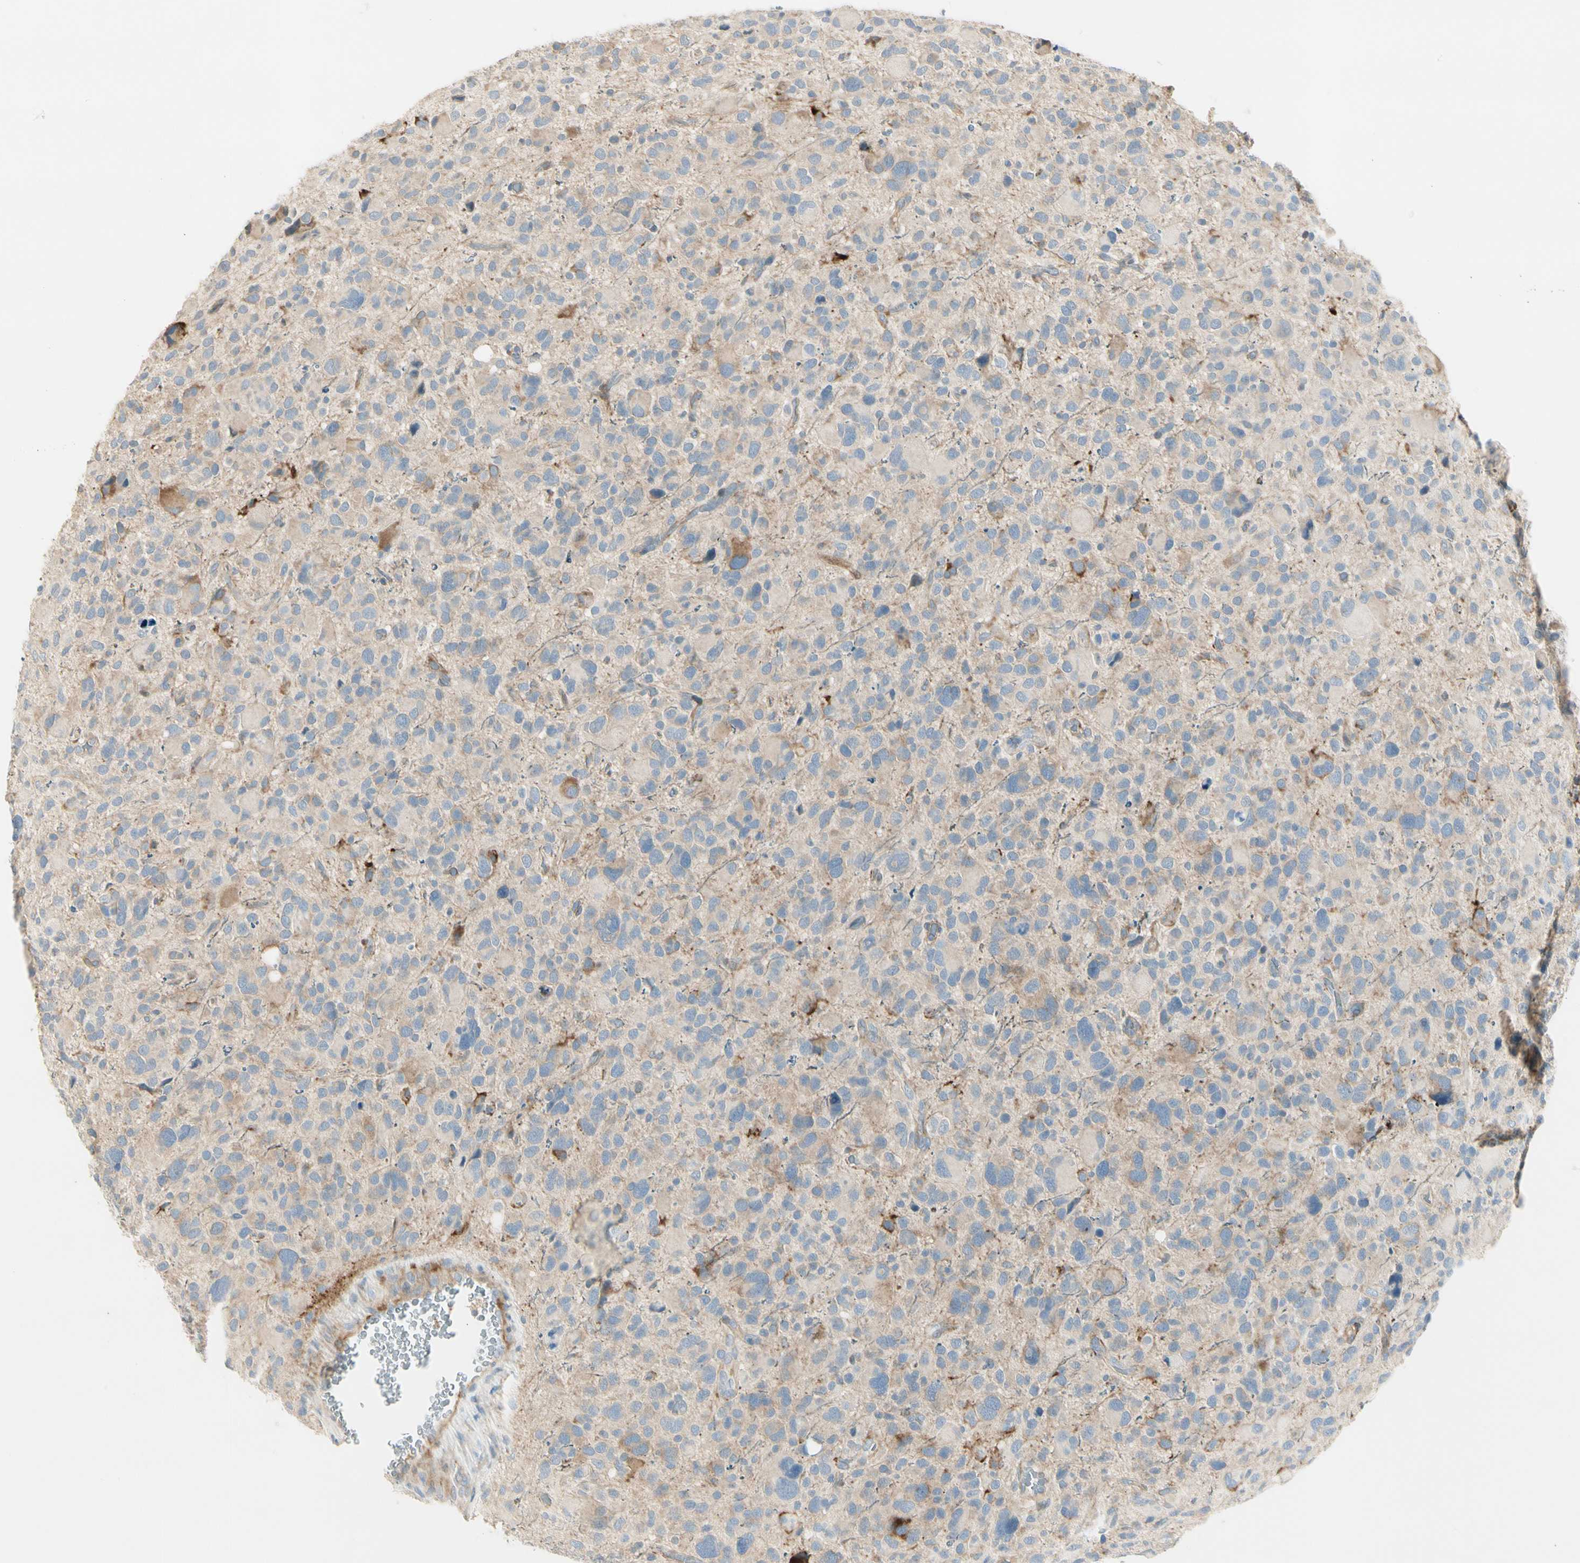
{"staining": {"intensity": "moderate", "quantity": "<25%", "location": "cytoplasmic/membranous"}, "tissue": "glioma", "cell_type": "Tumor cells", "image_type": "cancer", "snomed": [{"axis": "morphology", "description": "Glioma, malignant, High grade"}, {"axis": "topography", "description": "Brain"}], "caption": "Protein expression analysis of malignant high-grade glioma exhibits moderate cytoplasmic/membranous staining in approximately <25% of tumor cells.", "gene": "ADGRA3", "patient": {"sex": "male", "age": 48}}